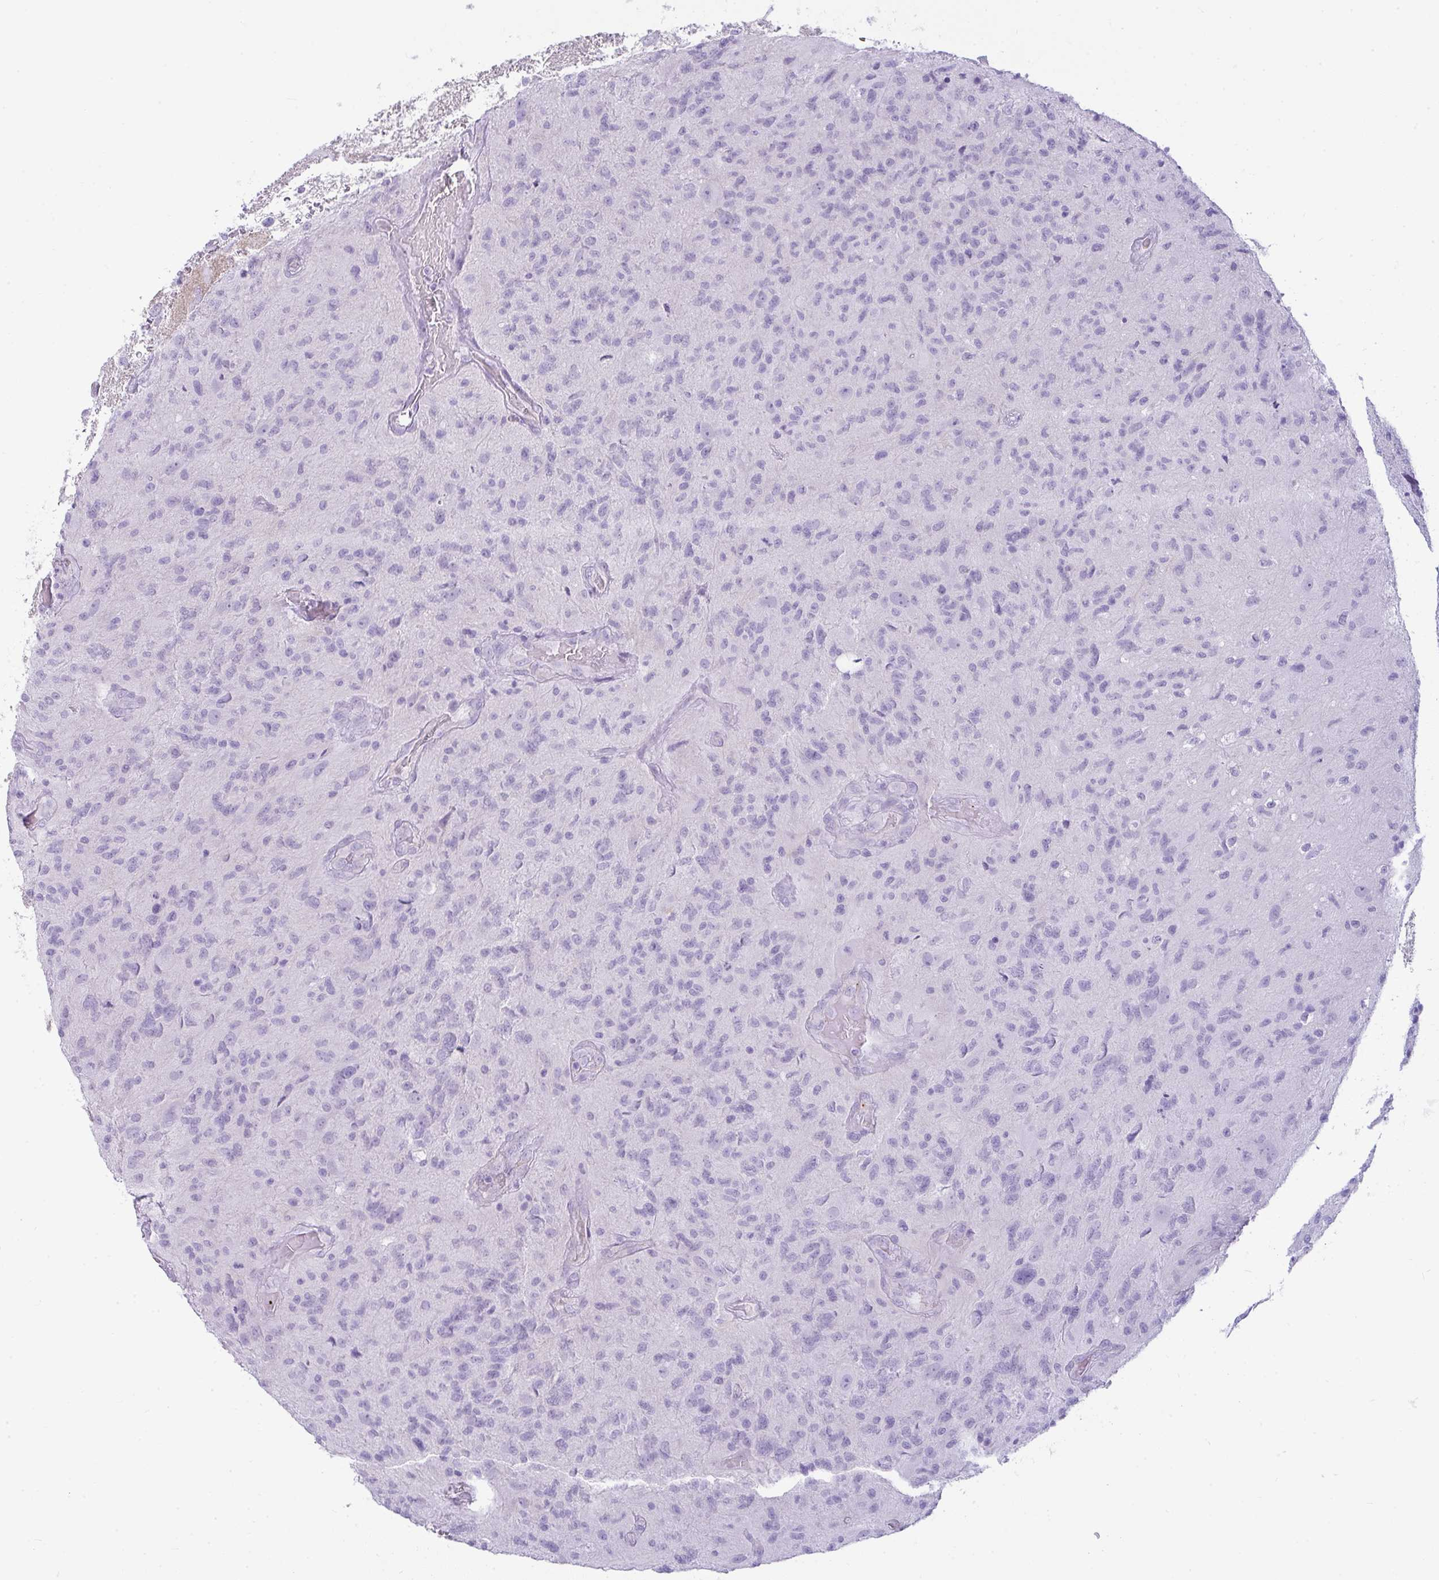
{"staining": {"intensity": "negative", "quantity": "none", "location": "none"}, "tissue": "glioma", "cell_type": "Tumor cells", "image_type": "cancer", "snomed": [{"axis": "morphology", "description": "Glioma, malignant, High grade"}, {"axis": "topography", "description": "Brain"}], "caption": "Immunohistochemistry photomicrograph of neoplastic tissue: human glioma stained with DAB (3,3'-diaminobenzidine) reveals no significant protein staining in tumor cells. Brightfield microscopy of immunohistochemistry (IHC) stained with DAB (brown) and hematoxylin (blue), captured at high magnification.", "gene": "RASL10A", "patient": {"sex": "male", "age": 67}}